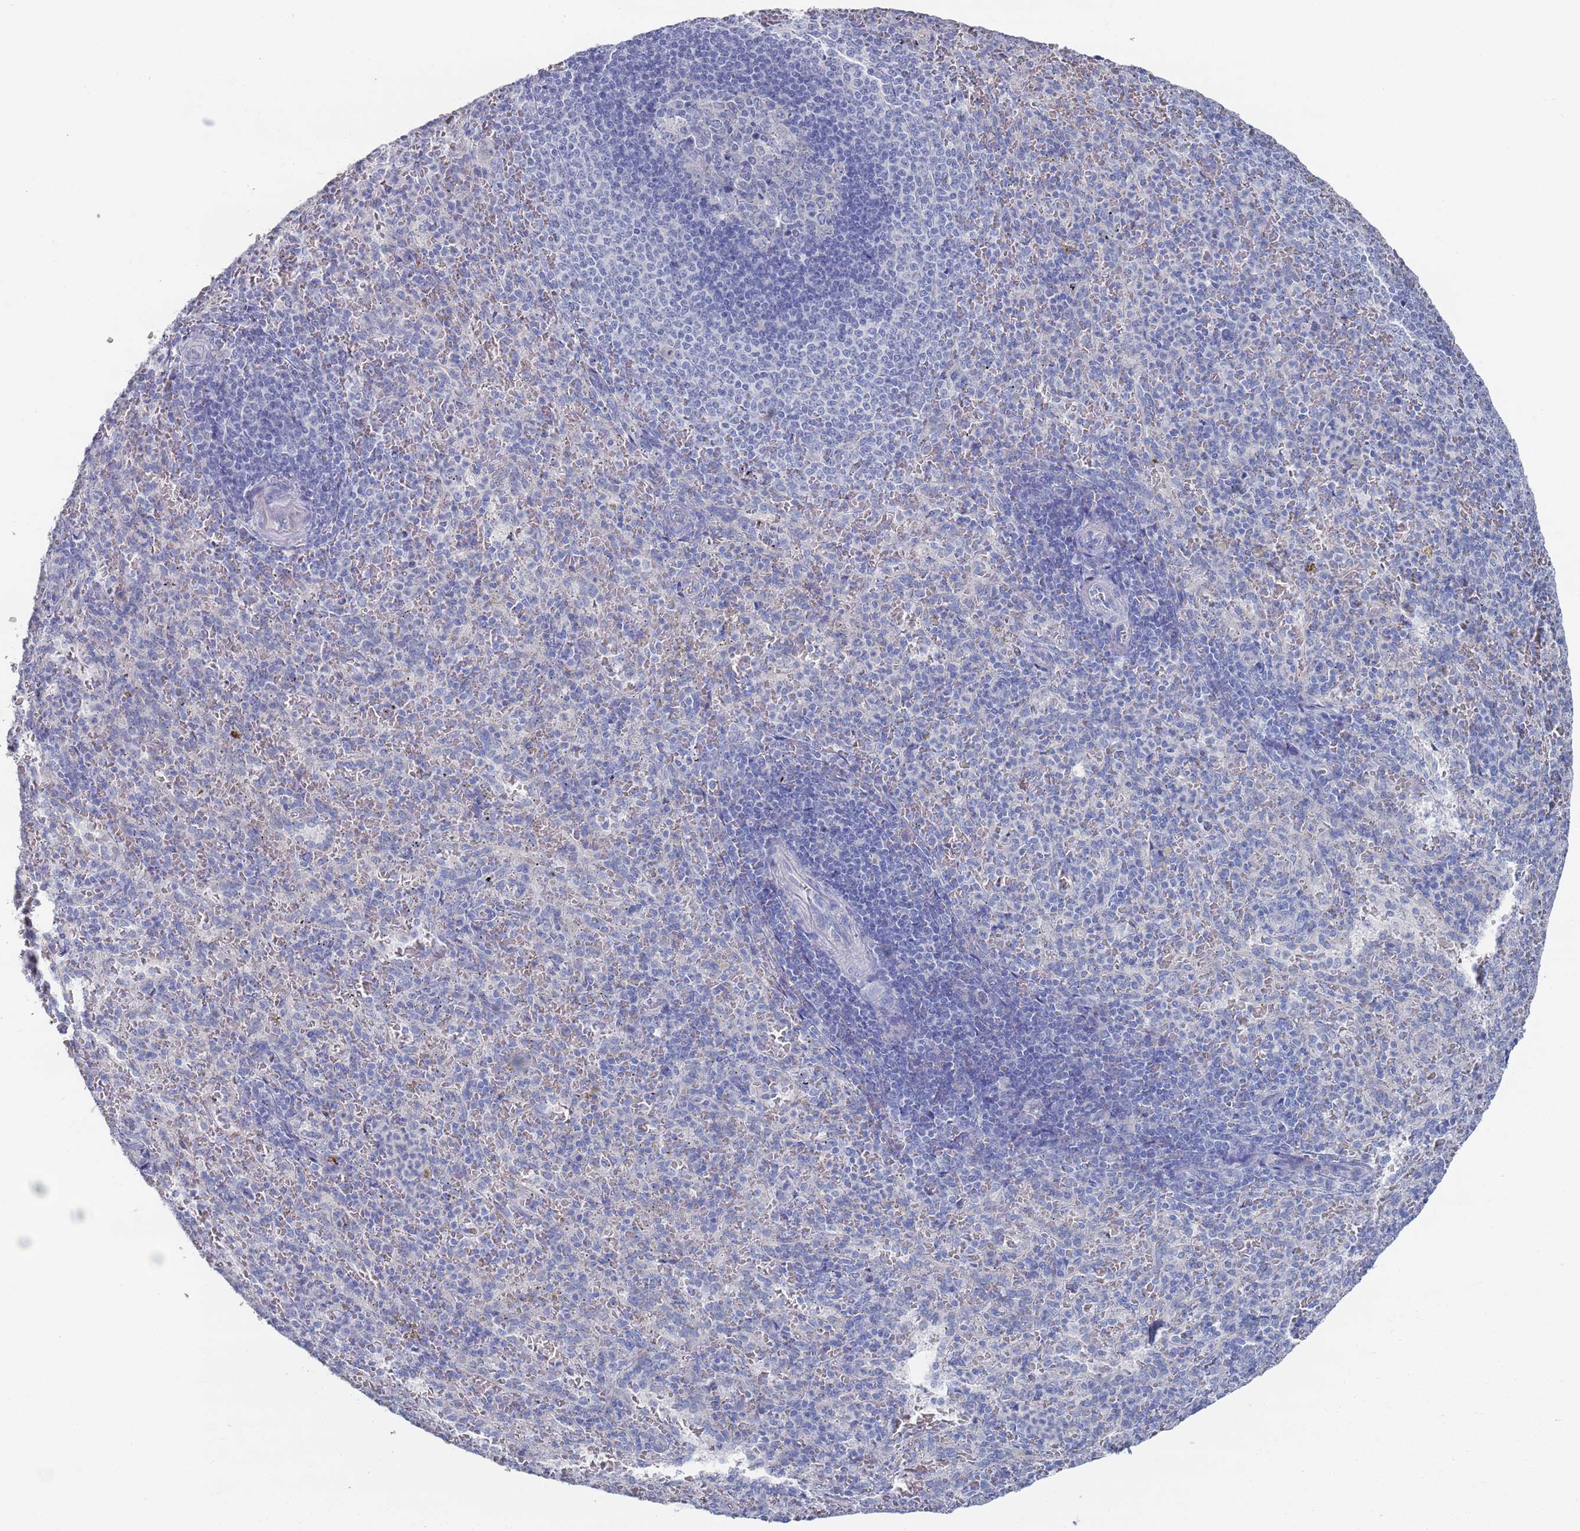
{"staining": {"intensity": "negative", "quantity": "none", "location": "none"}, "tissue": "spleen", "cell_type": "Cells in red pulp", "image_type": "normal", "snomed": [{"axis": "morphology", "description": "Normal tissue, NOS"}, {"axis": "topography", "description": "Spleen"}], "caption": "The photomicrograph displays no staining of cells in red pulp in unremarkable spleen.", "gene": "TMCO3", "patient": {"sex": "female", "age": 21}}